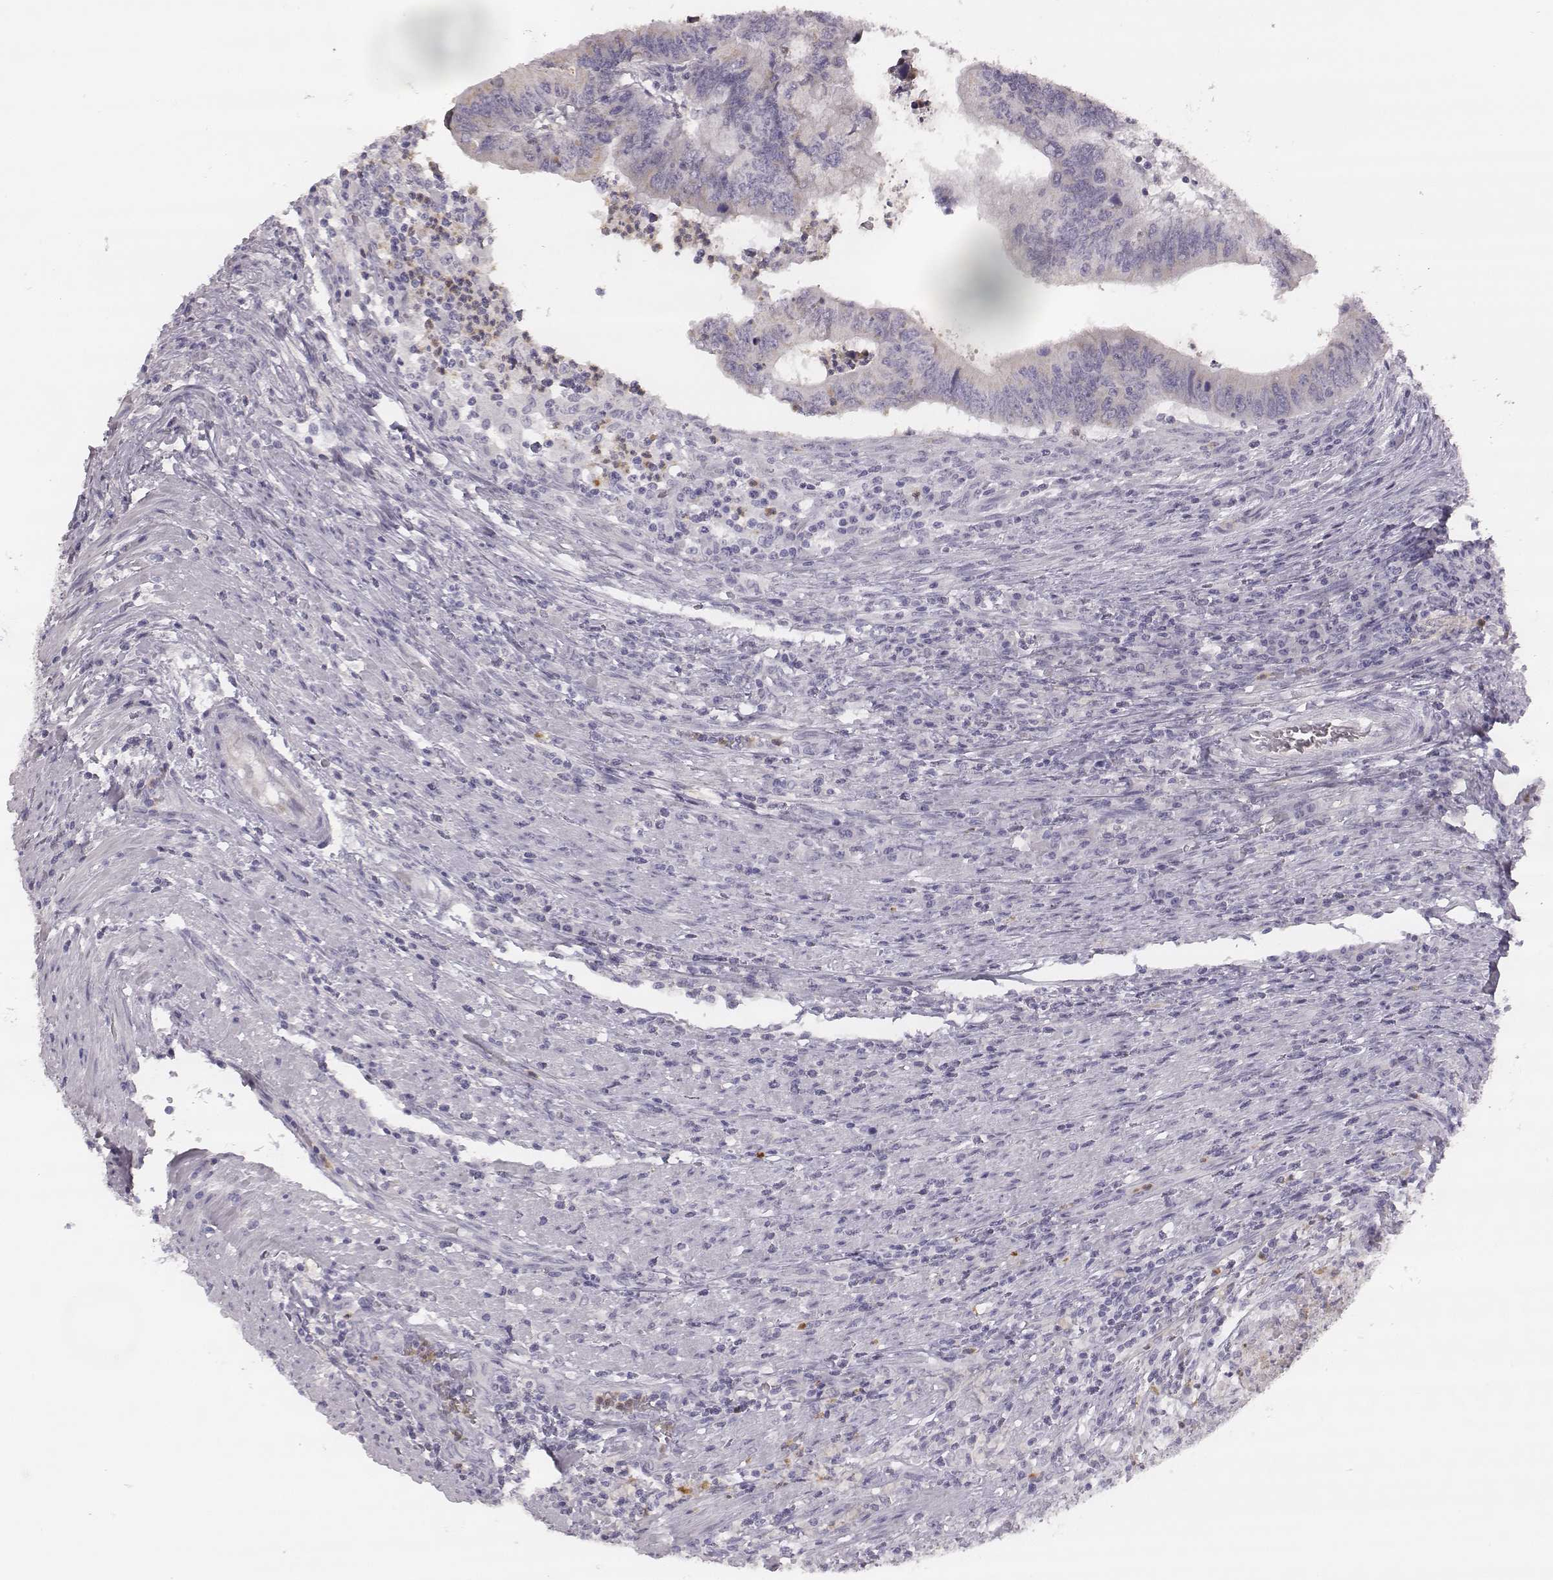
{"staining": {"intensity": "negative", "quantity": "none", "location": "none"}, "tissue": "colorectal cancer", "cell_type": "Tumor cells", "image_type": "cancer", "snomed": [{"axis": "morphology", "description": "Adenocarcinoma, NOS"}, {"axis": "topography", "description": "Colon"}], "caption": "Immunohistochemistry photomicrograph of human colorectal cancer stained for a protein (brown), which displays no staining in tumor cells. (Stains: DAB (3,3'-diaminobenzidine) IHC with hematoxylin counter stain, Microscopy: brightfield microscopy at high magnification).", "gene": "KCNJ12", "patient": {"sex": "male", "age": 53}}